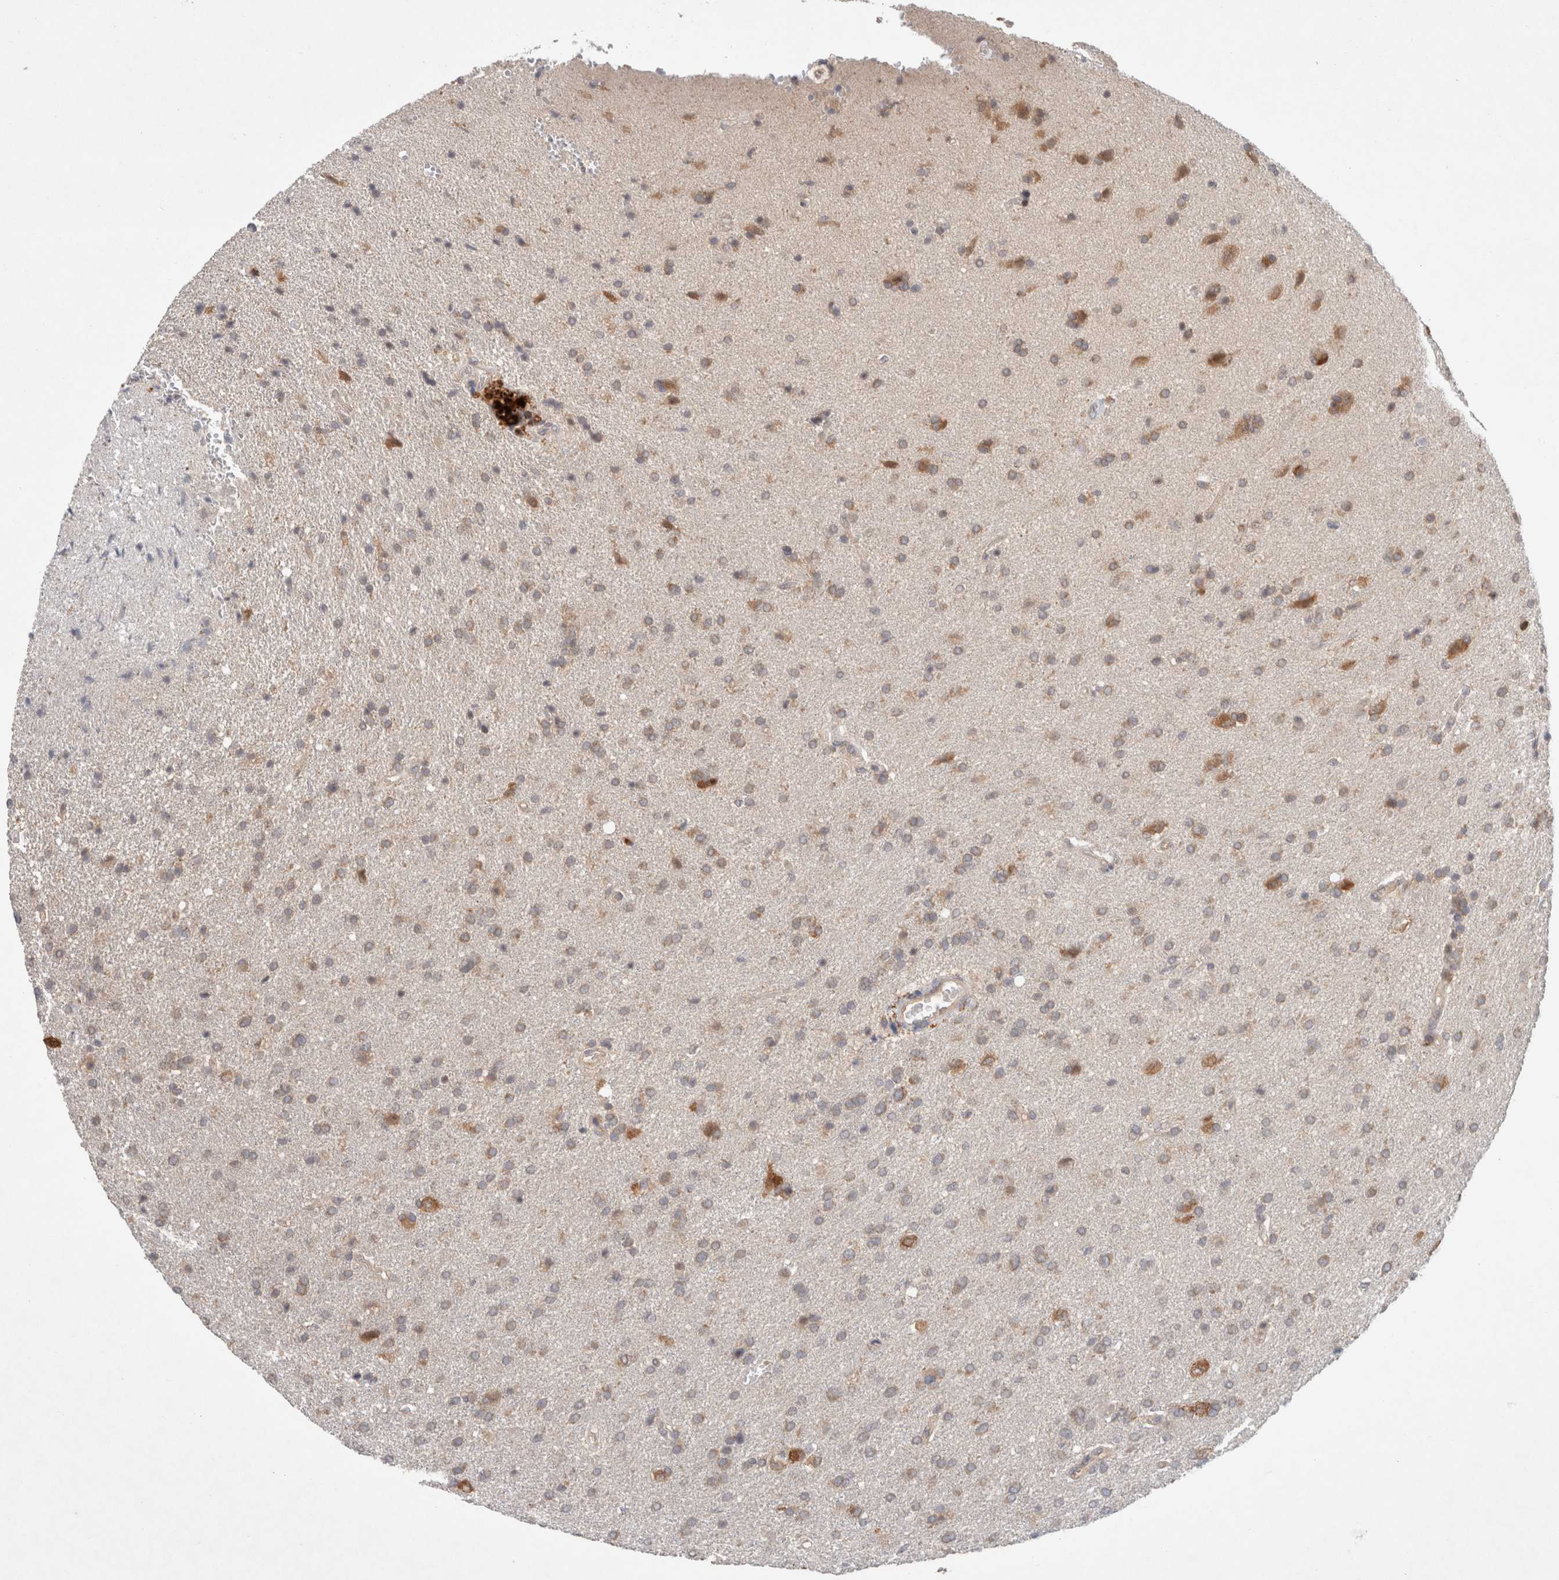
{"staining": {"intensity": "weak", "quantity": "<25%", "location": "cytoplasmic/membranous"}, "tissue": "glioma", "cell_type": "Tumor cells", "image_type": "cancer", "snomed": [{"axis": "morphology", "description": "Glioma, malignant, High grade"}, {"axis": "topography", "description": "Brain"}], "caption": "A high-resolution photomicrograph shows immunohistochemistry (IHC) staining of high-grade glioma (malignant), which shows no significant staining in tumor cells. (Stains: DAB IHC with hematoxylin counter stain, Microscopy: brightfield microscopy at high magnification).", "gene": "RASAL2", "patient": {"sex": "male", "age": 72}}